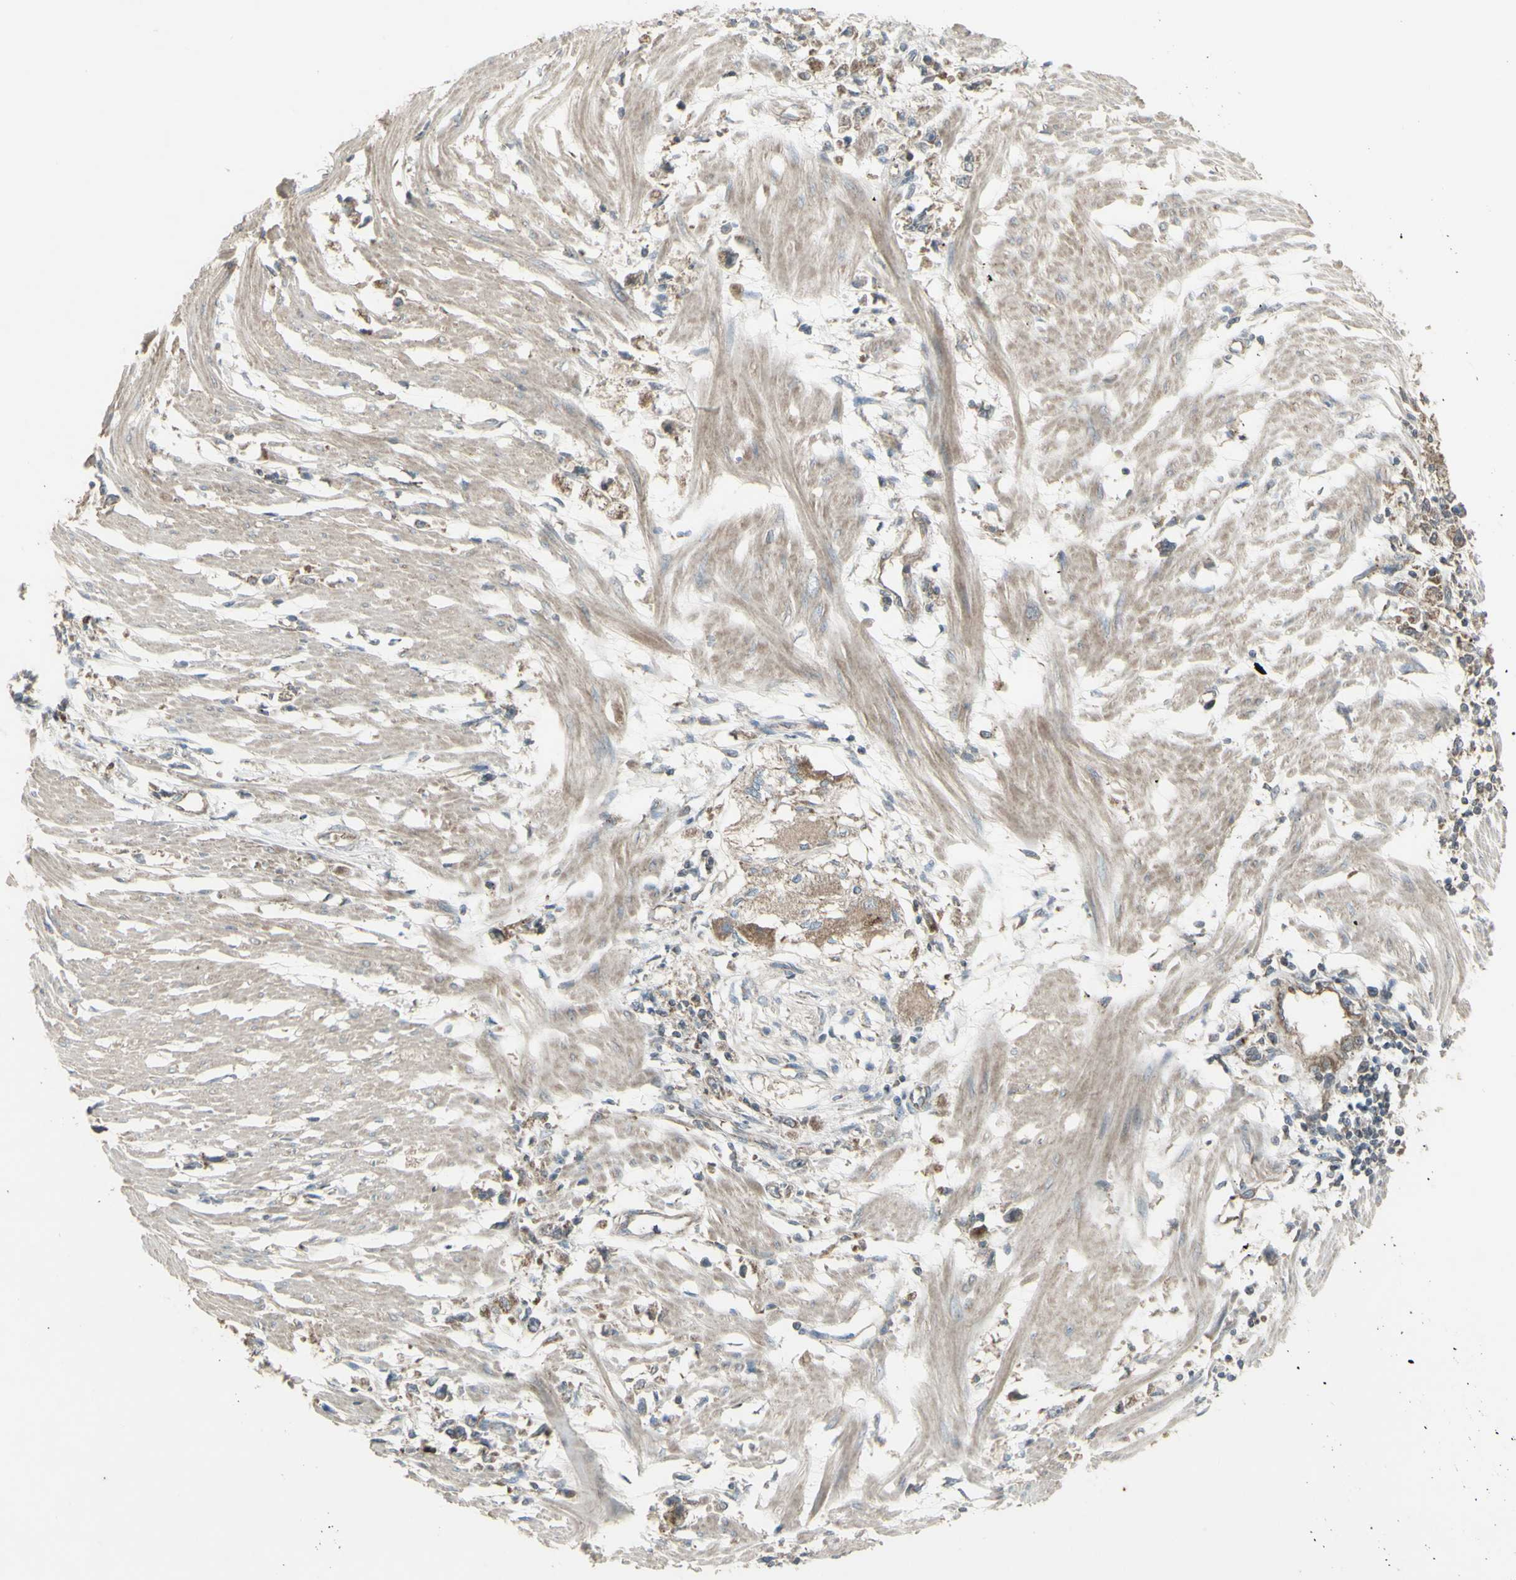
{"staining": {"intensity": "weak", "quantity": ">75%", "location": "cytoplasmic/membranous"}, "tissue": "stomach cancer", "cell_type": "Tumor cells", "image_type": "cancer", "snomed": [{"axis": "morphology", "description": "Adenocarcinoma, NOS"}, {"axis": "topography", "description": "Stomach"}], "caption": "Stomach cancer tissue displays weak cytoplasmic/membranous expression in about >75% of tumor cells, visualized by immunohistochemistry.", "gene": "SHC1", "patient": {"sex": "female", "age": 59}}